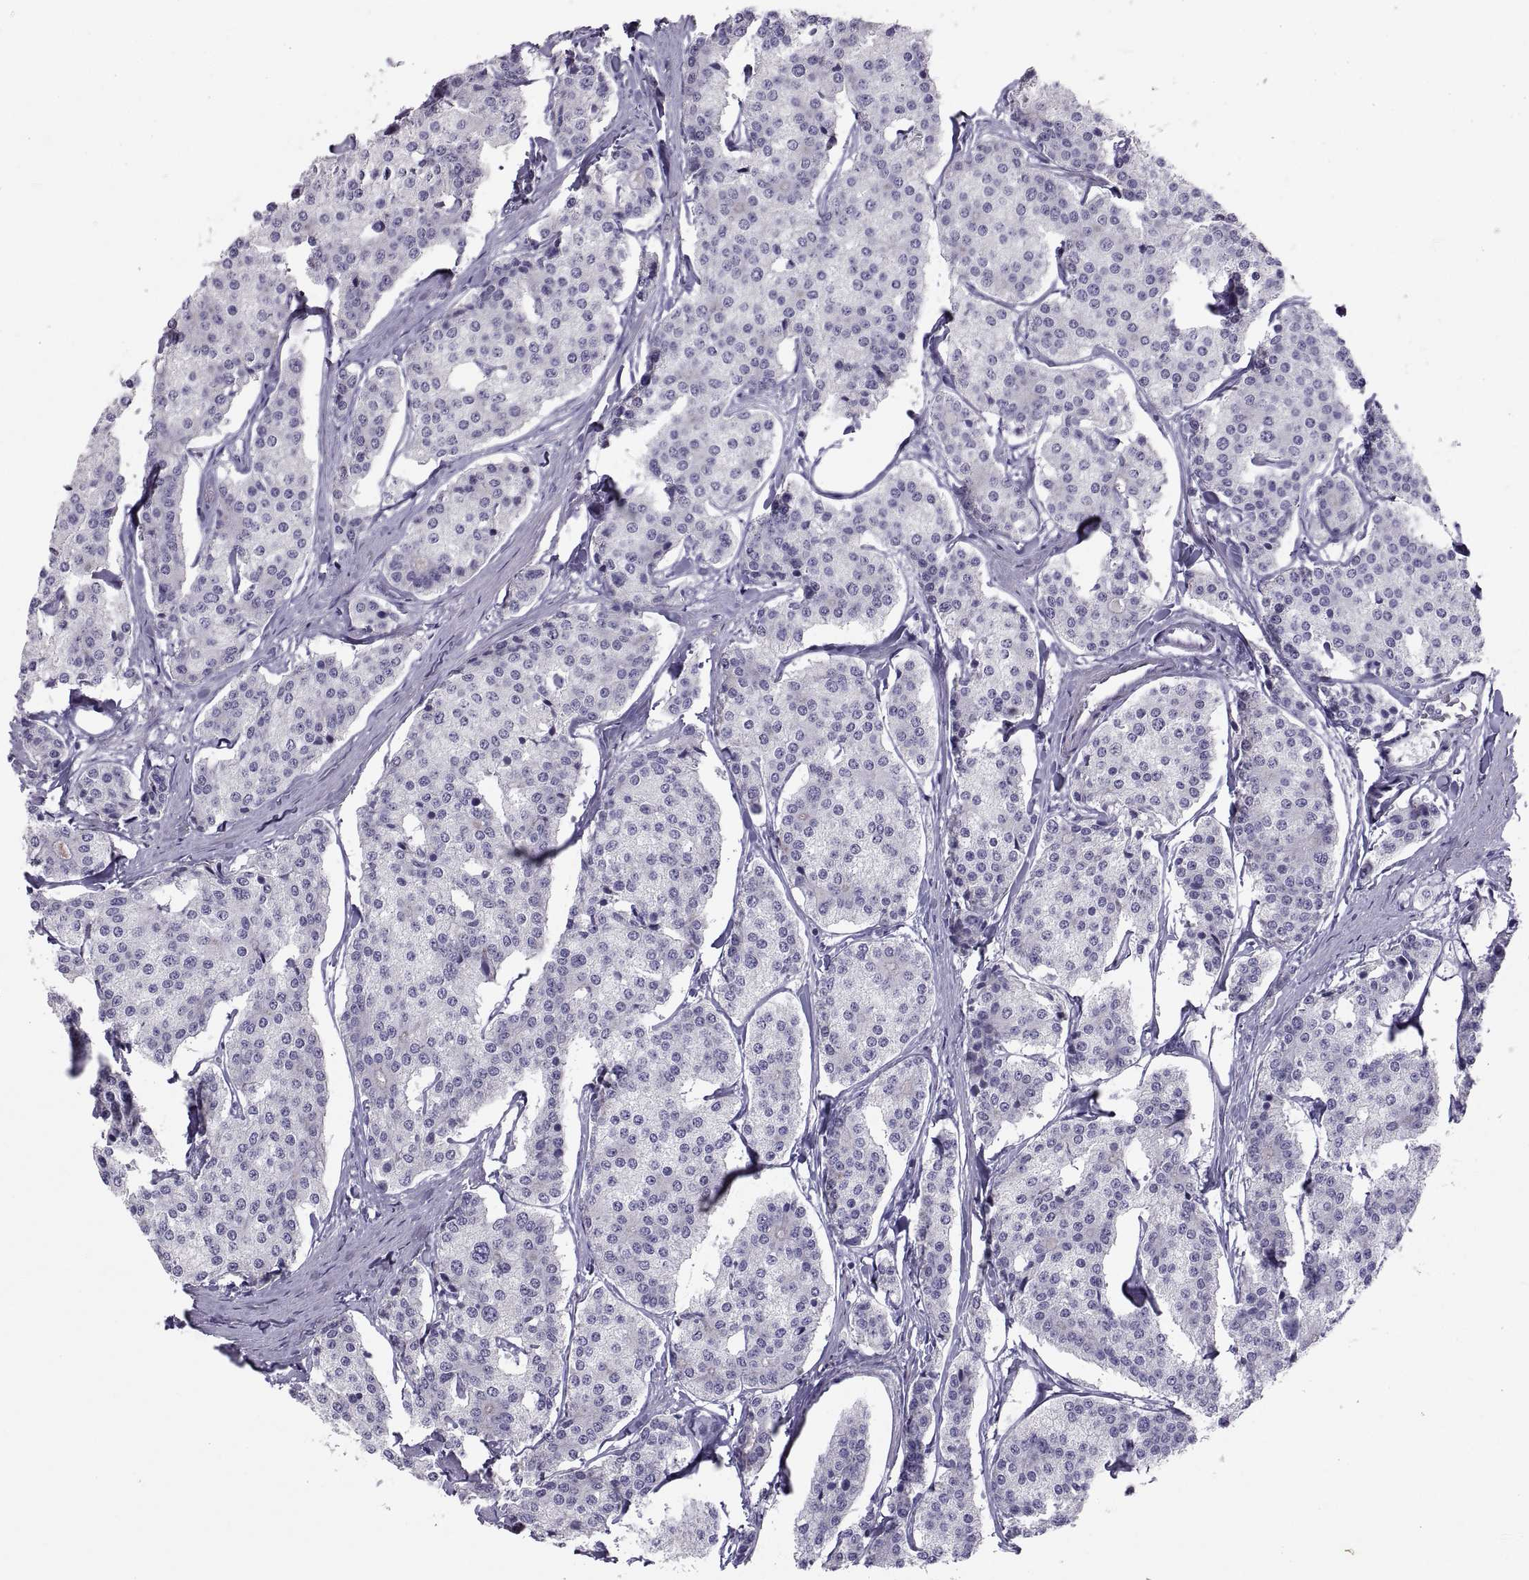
{"staining": {"intensity": "negative", "quantity": "none", "location": "none"}, "tissue": "carcinoid", "cell_type": "Tumor cells", "image_type": "cancer", "snomed": [{"axis": "morphology", "description": "Carcinoid, malignant, NOS"}, {"axis": "topography", "description": "Small intestine"}], "caption": "DAB (3,3'-diaminobenzidine) immunohistochemical staining of human carcinoid (malignant) demonstrates no significant staining in tumor cells.", "gene": "IGSF1", "patient": {"sex": "female", "age": 65}}